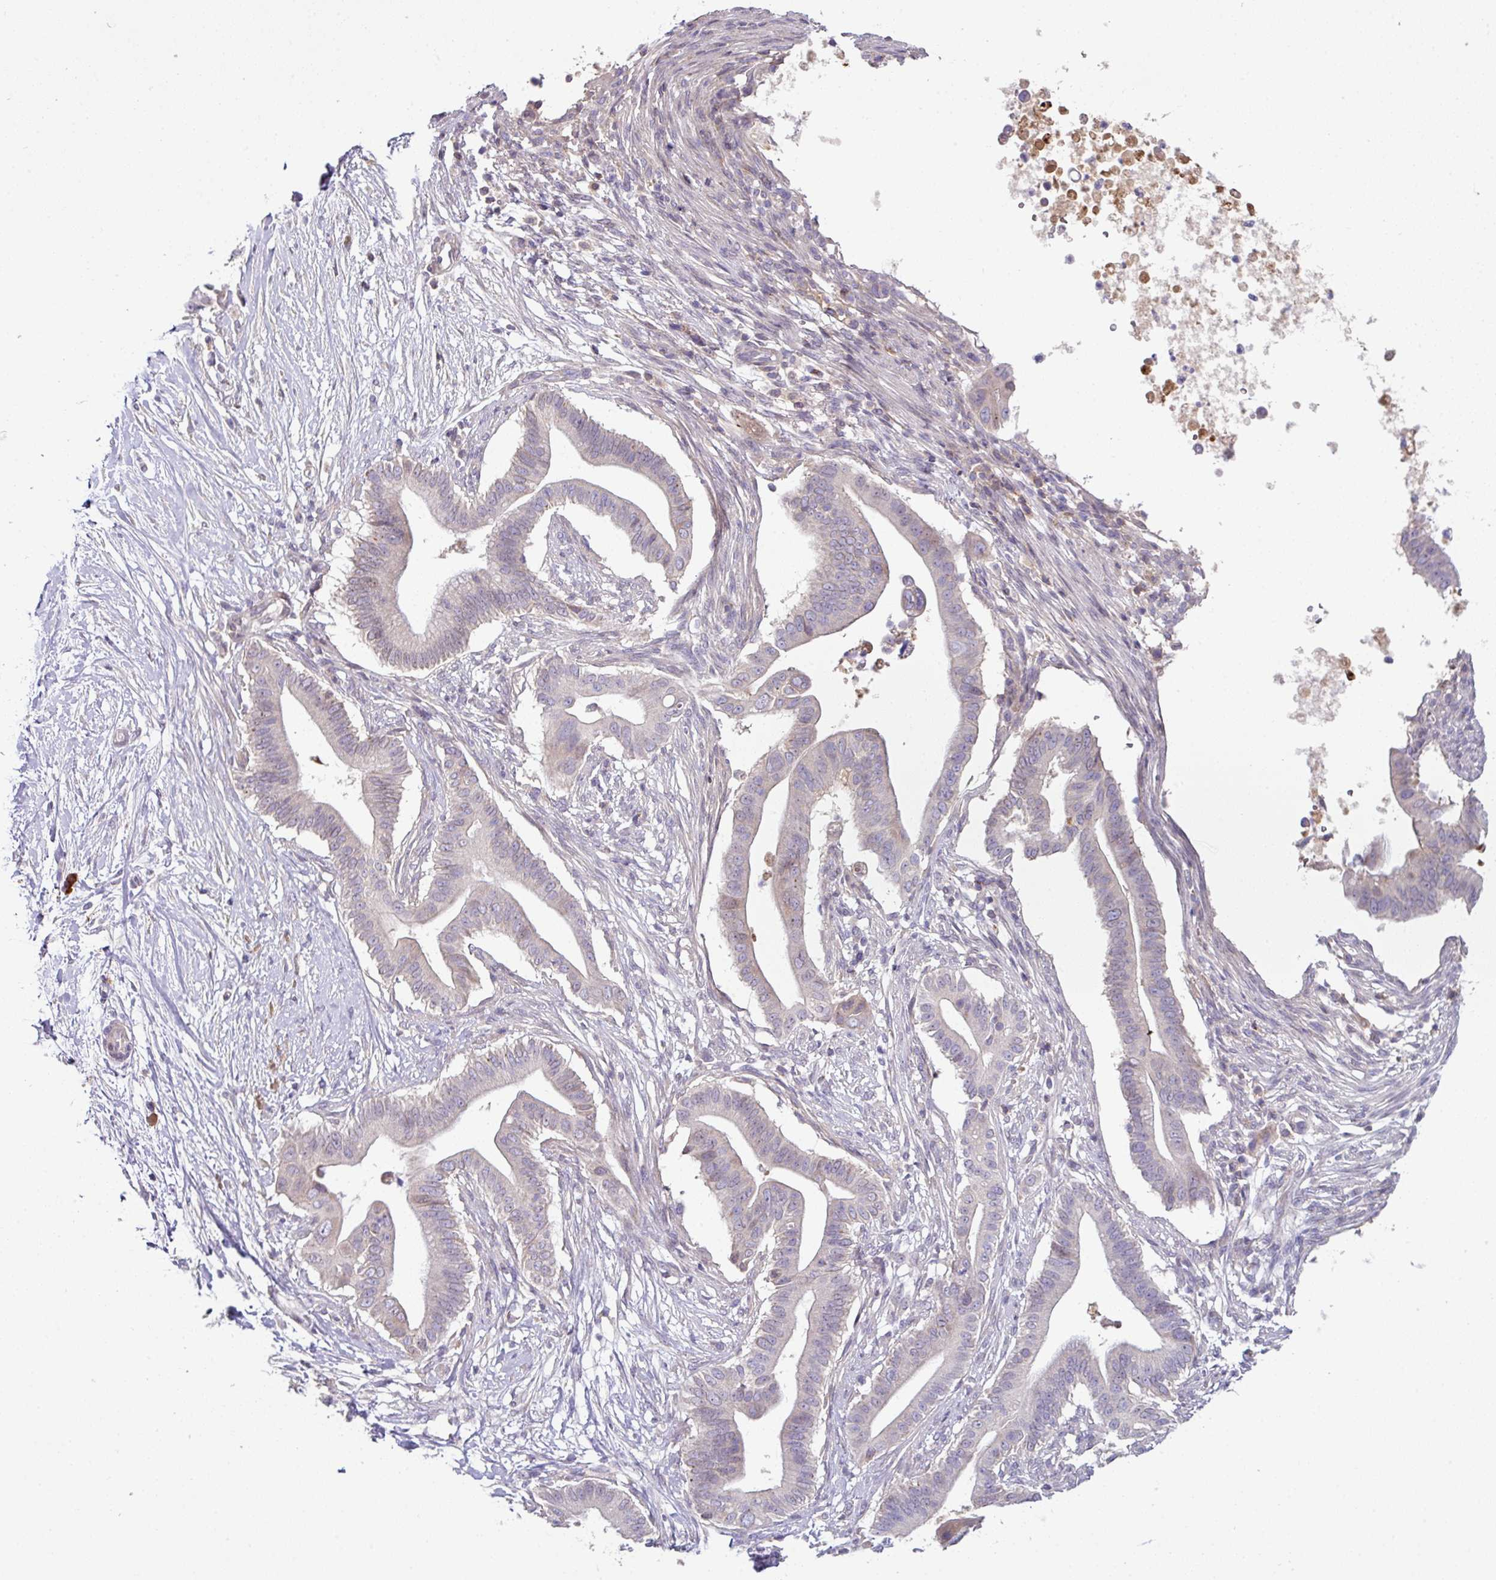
{"staining": {"intensity": "weak", "quantity": "<25%", "location": "cytoplasmic/membranous"}, "tissue": "pancreatic cancer", "cell_type": "Tumor cells", "image_type": "cancer", "snomed": [{"axis": "morphology", "description": "Adenocarcinoma, NOS"}, {"axis": "topography", "description": "Pancreas"}], "caption": "Immunohistochemistry histopathology image of human pancreatic cancer stained for a protein (brown), which reveals no positivity in tumor cells. (Brightfield microscopy of DAB (3,3'-diaminobenzidine) immunohistochemistry (IHC) at high magnification).", "gene": "SLAMF6", "patient": {"sex": "male", "age": 68}}